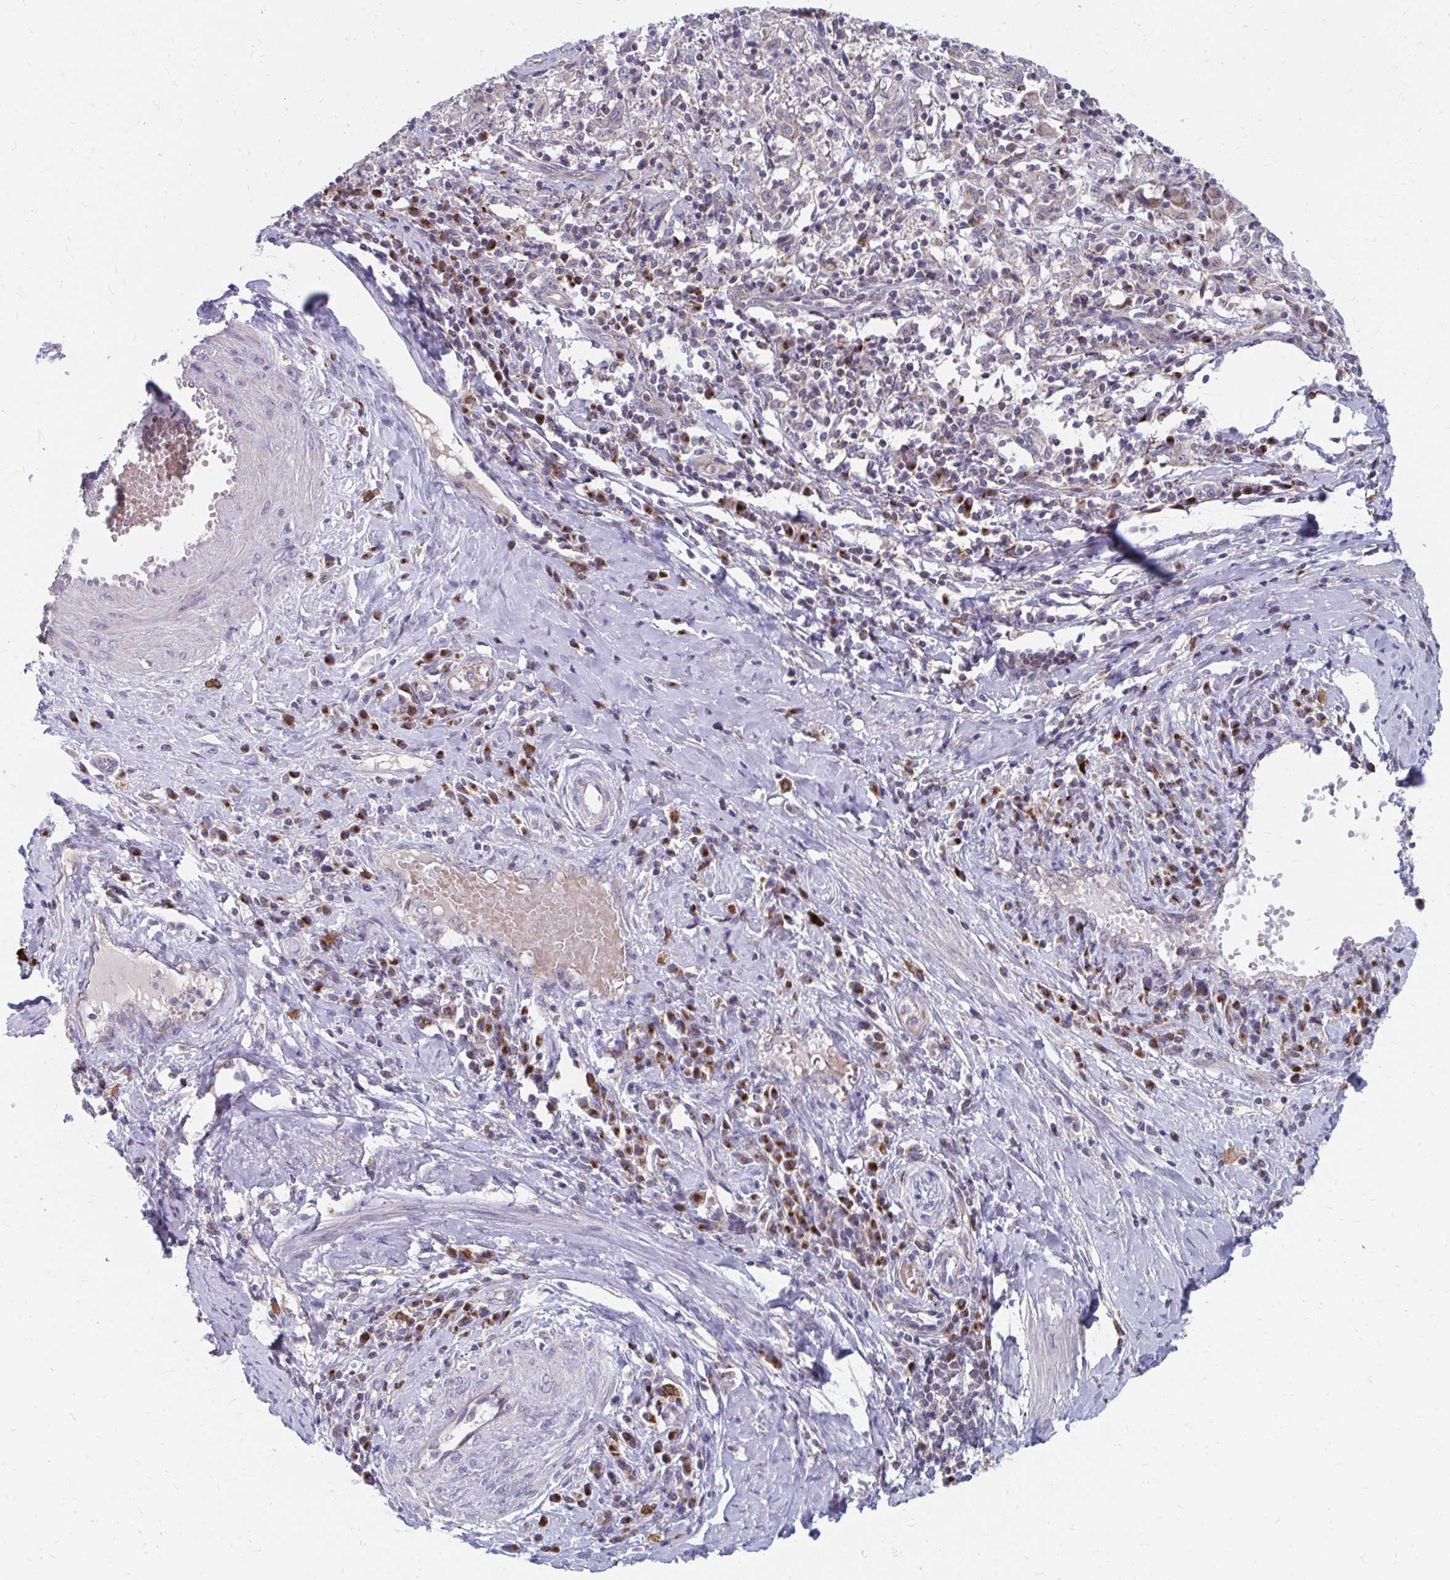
{"staining": {"intensity": "negative", "quantity": "none", "location": "none"}, "tissue": "cervical cancer", "cell_type": "Tumor cells", "image_type": "cancer", "snomed": [{"axis": "morphology", "description": "Squamous cell carcinoma, NOS"}, {"axis": "topography", "description": "Cervix"}], "caption": "Image shows no protein positivity in tumor cells of cervical squamous cell carcinoma tissue. (DAB (3,3'-diaminobenzidine) IHC visualized using brightfield microscopy, high magnification).", "gene": "PABIR3", "patient": {"sex": "female", "age": 46}}